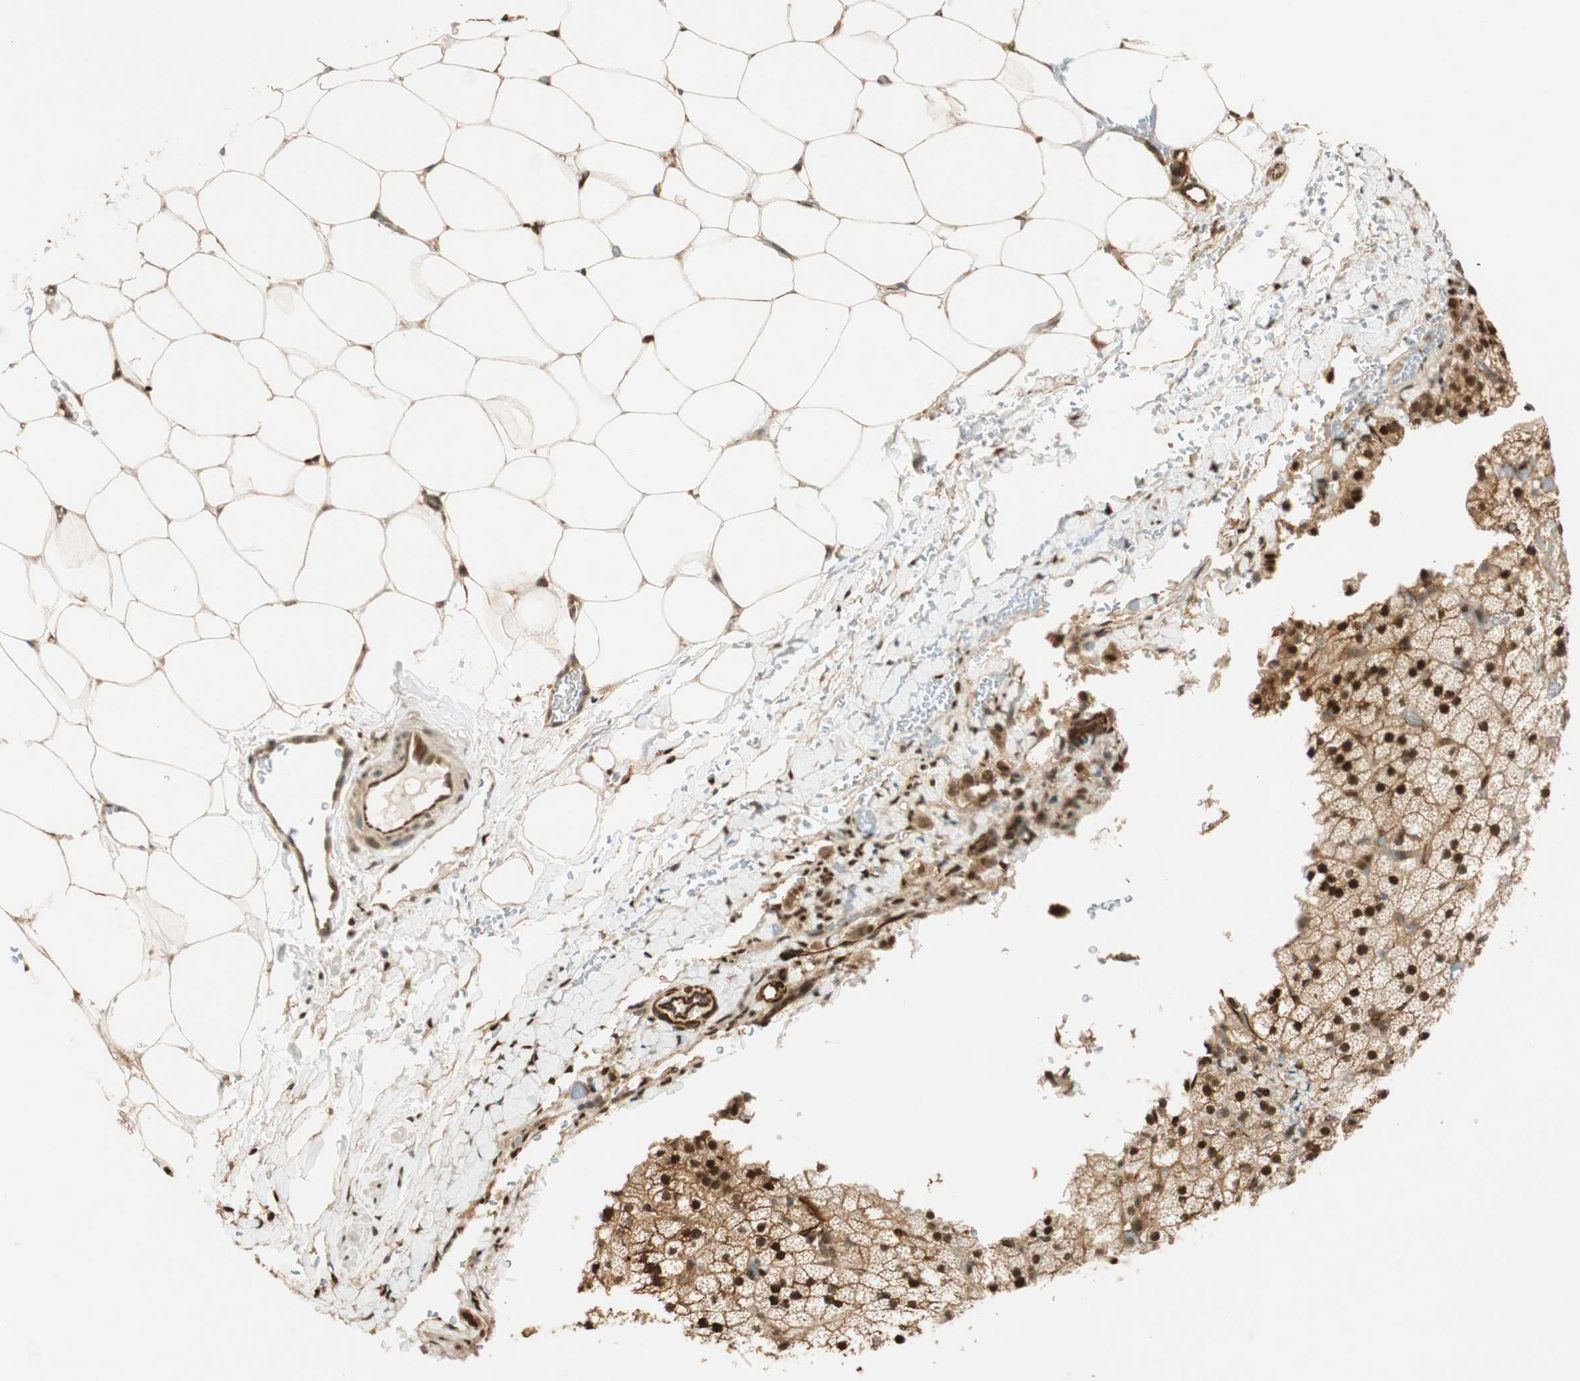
{"staining": {"intensity": "moderate", "quantity": ">75%", "location": "cytoplasmic/membranous,nuclear"}, "tissue": "adrenal gland", "cell_type": "Glandular cells", "image_type": "normal", "snomed": [{"axis": "morphology", "description": "Normal tissue, NOS"}, {"axis": "topography", "description": "Adrenal gland"}], "caption": "Benign adrenal gland was stained to show a protein in brown. There is medium levels of moderate cytoplasmic/membranous,nuclear expression in about >75% of glandular cells.", "gene": "NES", "patient": {"sex": "male", "age": 35}}